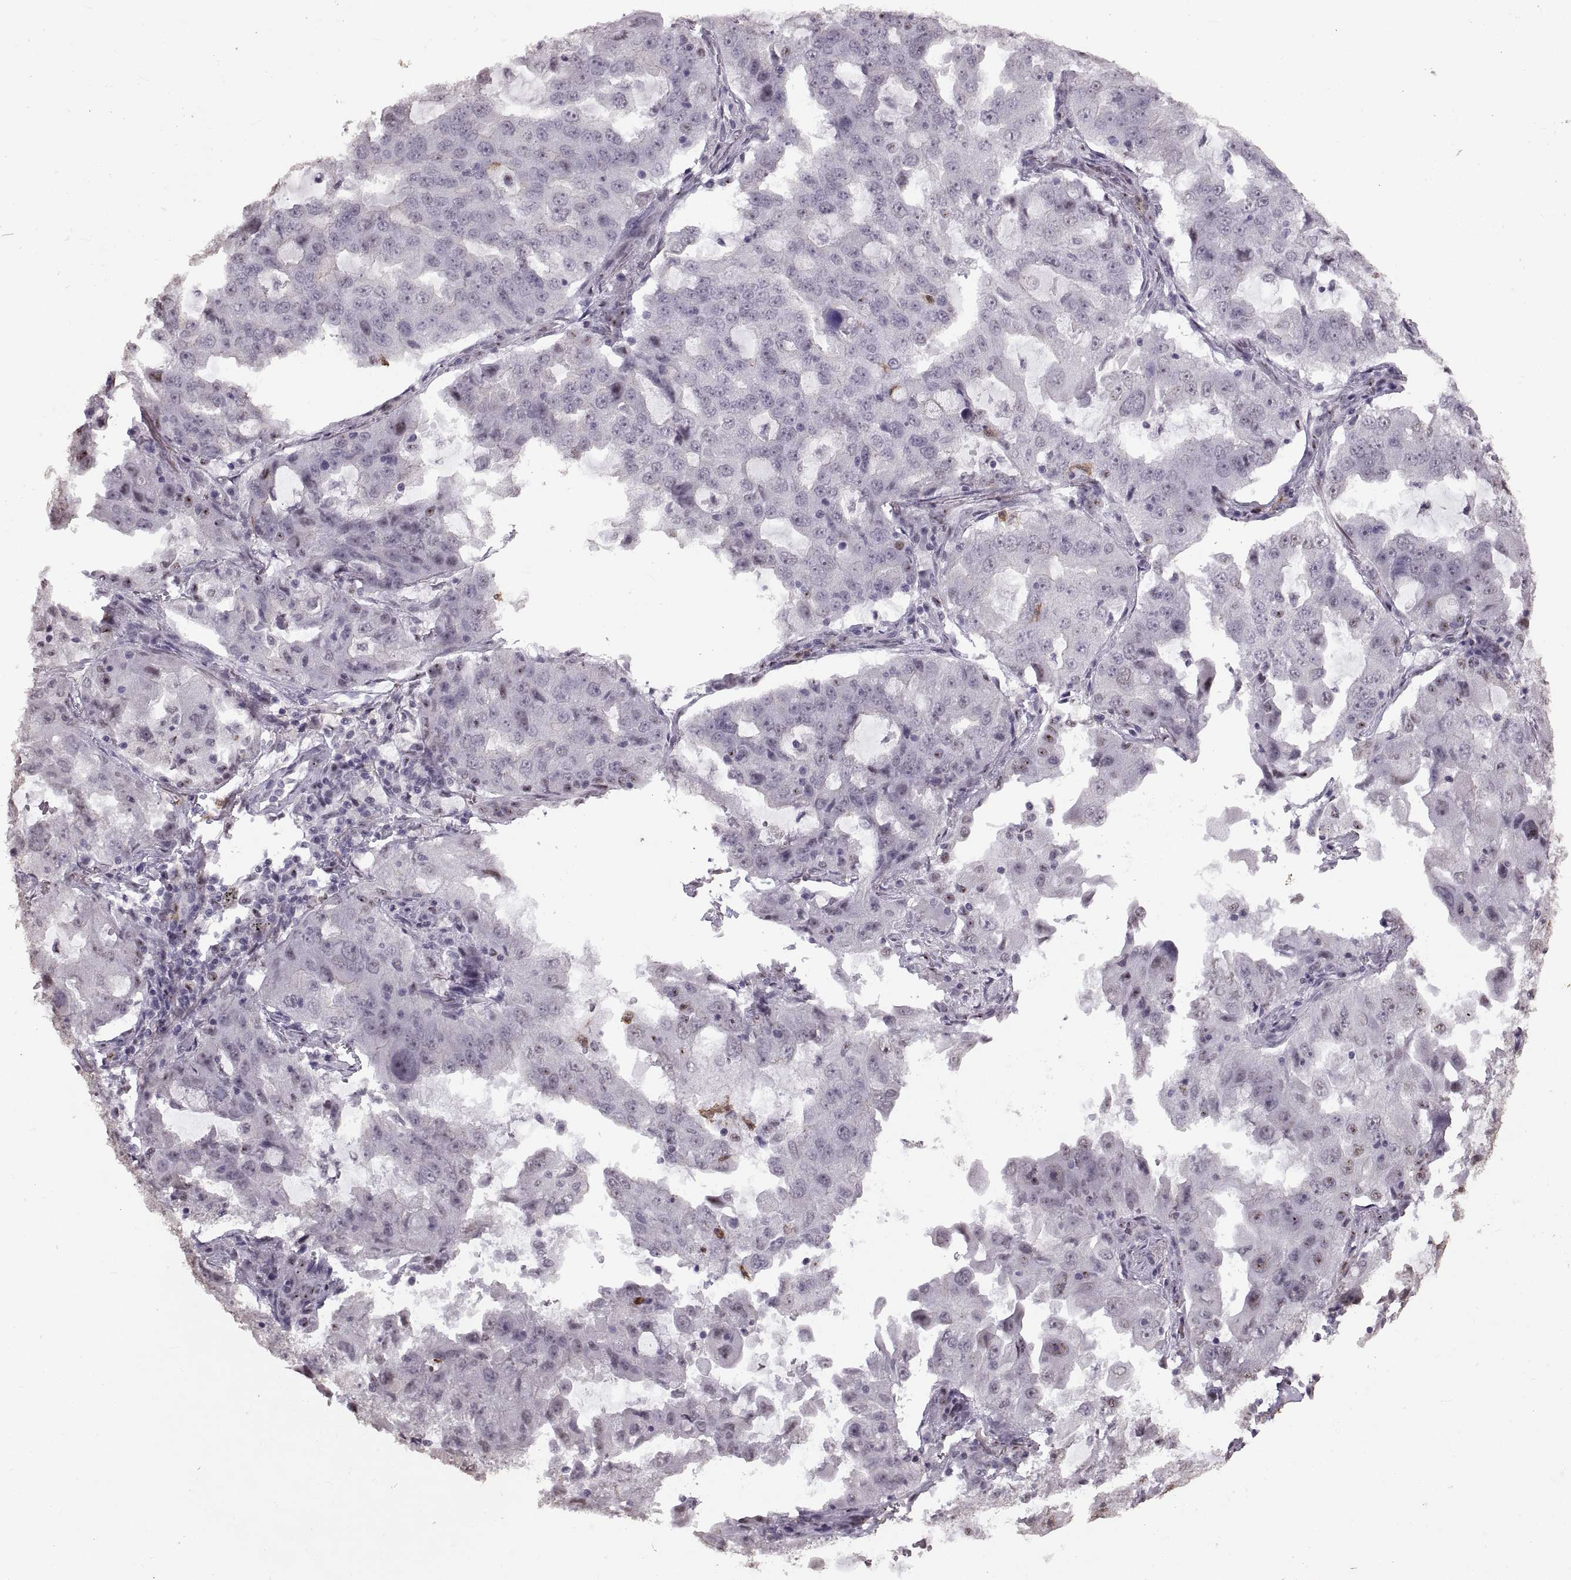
{"staining": {"intensity": "negative", "quantity": "none", "location": "none"}, "tissue": "lung cancer", "cell_type": "Tumor cells", "image_type": "cancer", "snomed": [{"axis": "morphology", "description": "Adenocarcinoma, NOS"}, {"axis": "topography", "description": "Lung"}], "caption": "The photomicrograph shows no staining of tumor cells in lung cancer.", "gene": "PALS1", "patient": {"sex": "female", "age": 61}}